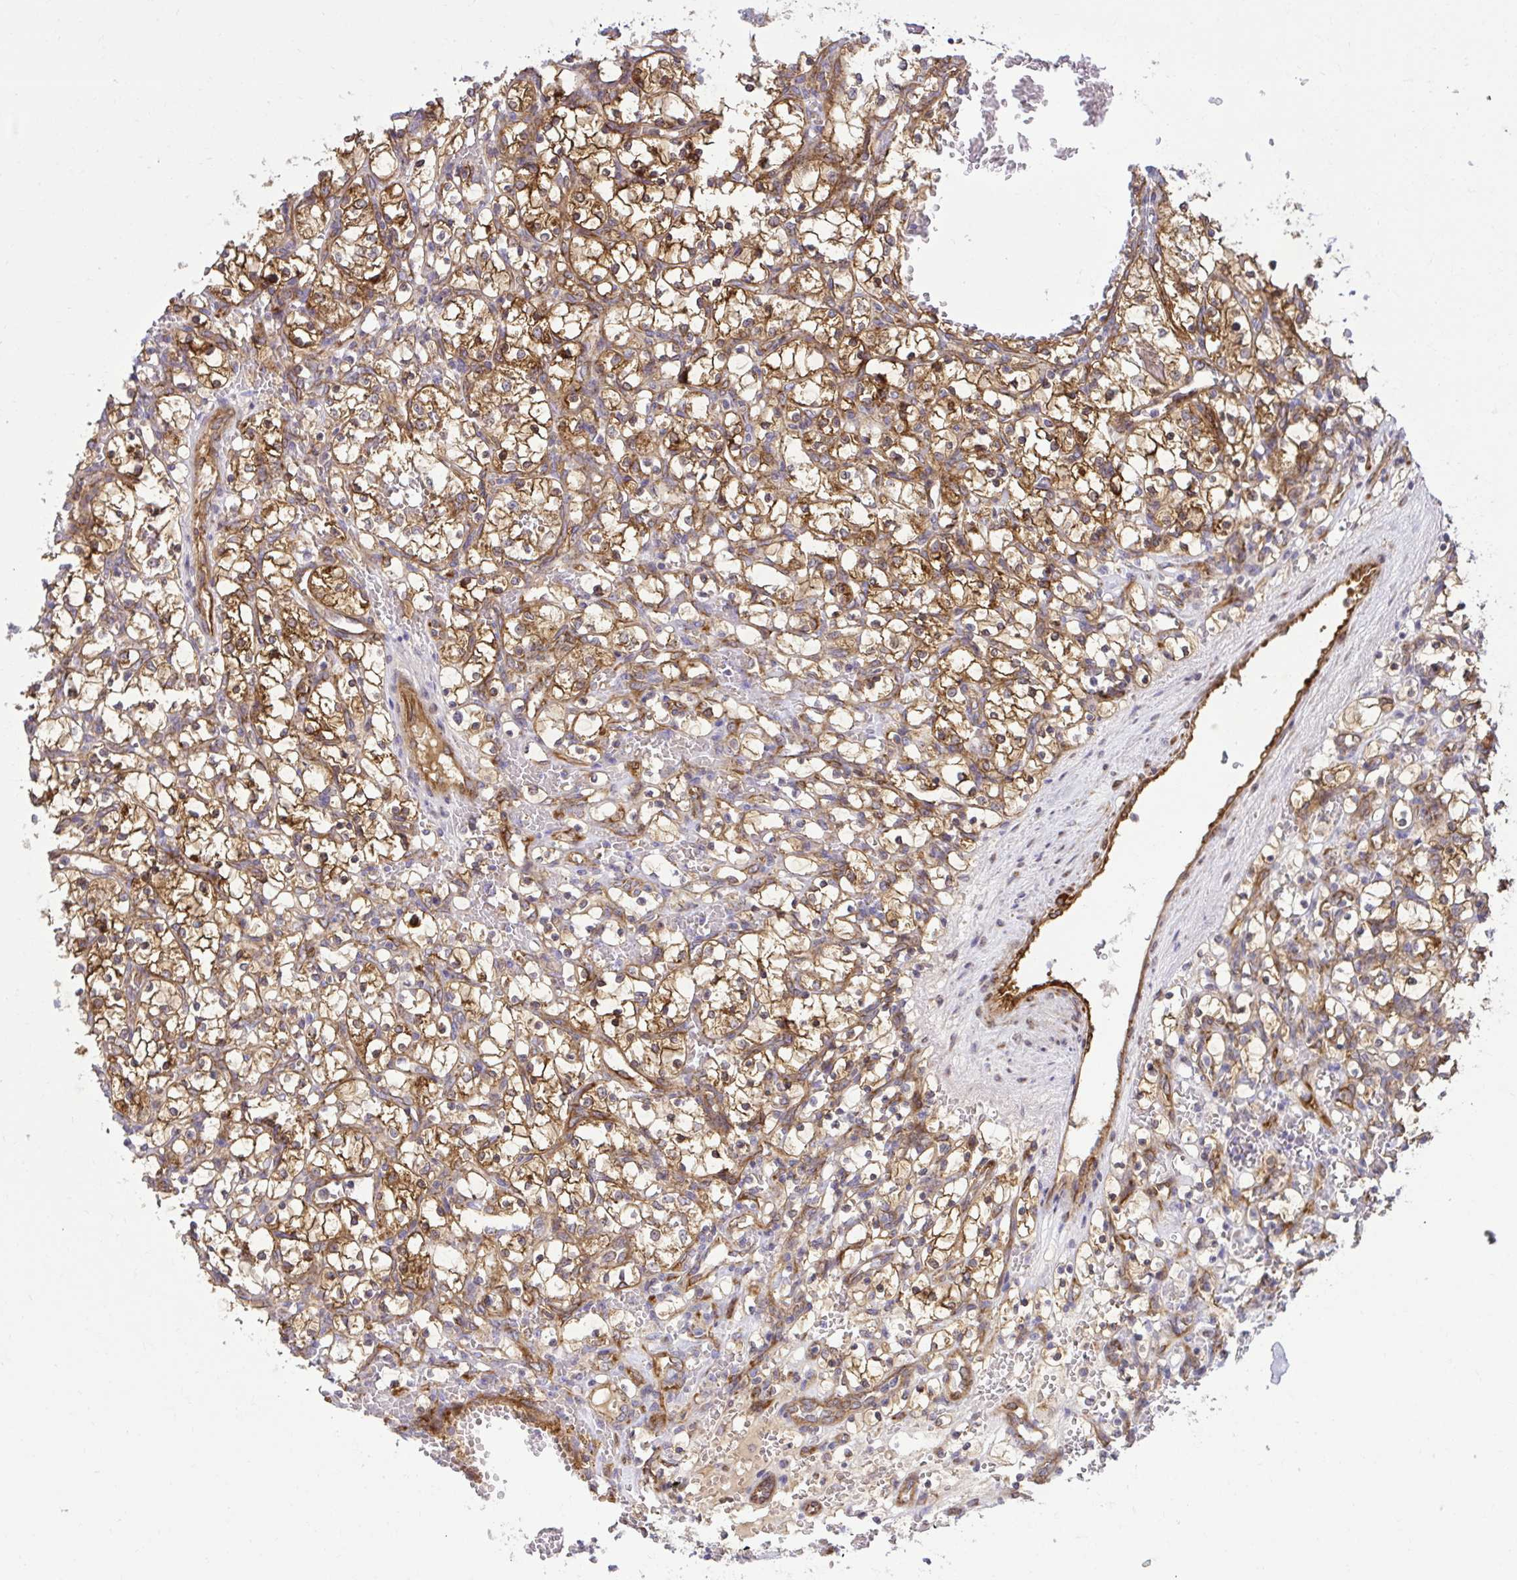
{"staining": {"intensity": "moderate", "quantity": ">75%", "location": "cytoplasmic/membranous"}, "tissue": "renal cancer", "cell_type": "Tumor cells", "image_type": "cancer", "snomed": [{"axis": "morphology", "description": "Adenocarcinoma, NOS"}, {"axis": "topography", "description": "Kidney"}], "caption": "An immunohistochemistry micrograph of neoplastic tissue is shown. Protein staining in brown highlights moderate cytoplasmic/membranous positivity in renal adenocarcinoma within tumor cells. The staining was performed using DAB to visualize the protein expression in brown, while the nuclei were stained in blue with hematoxylin (Magnification: 20x).", "gene": "LIMS1", "patient": {"sex": "female", "age": 69}}